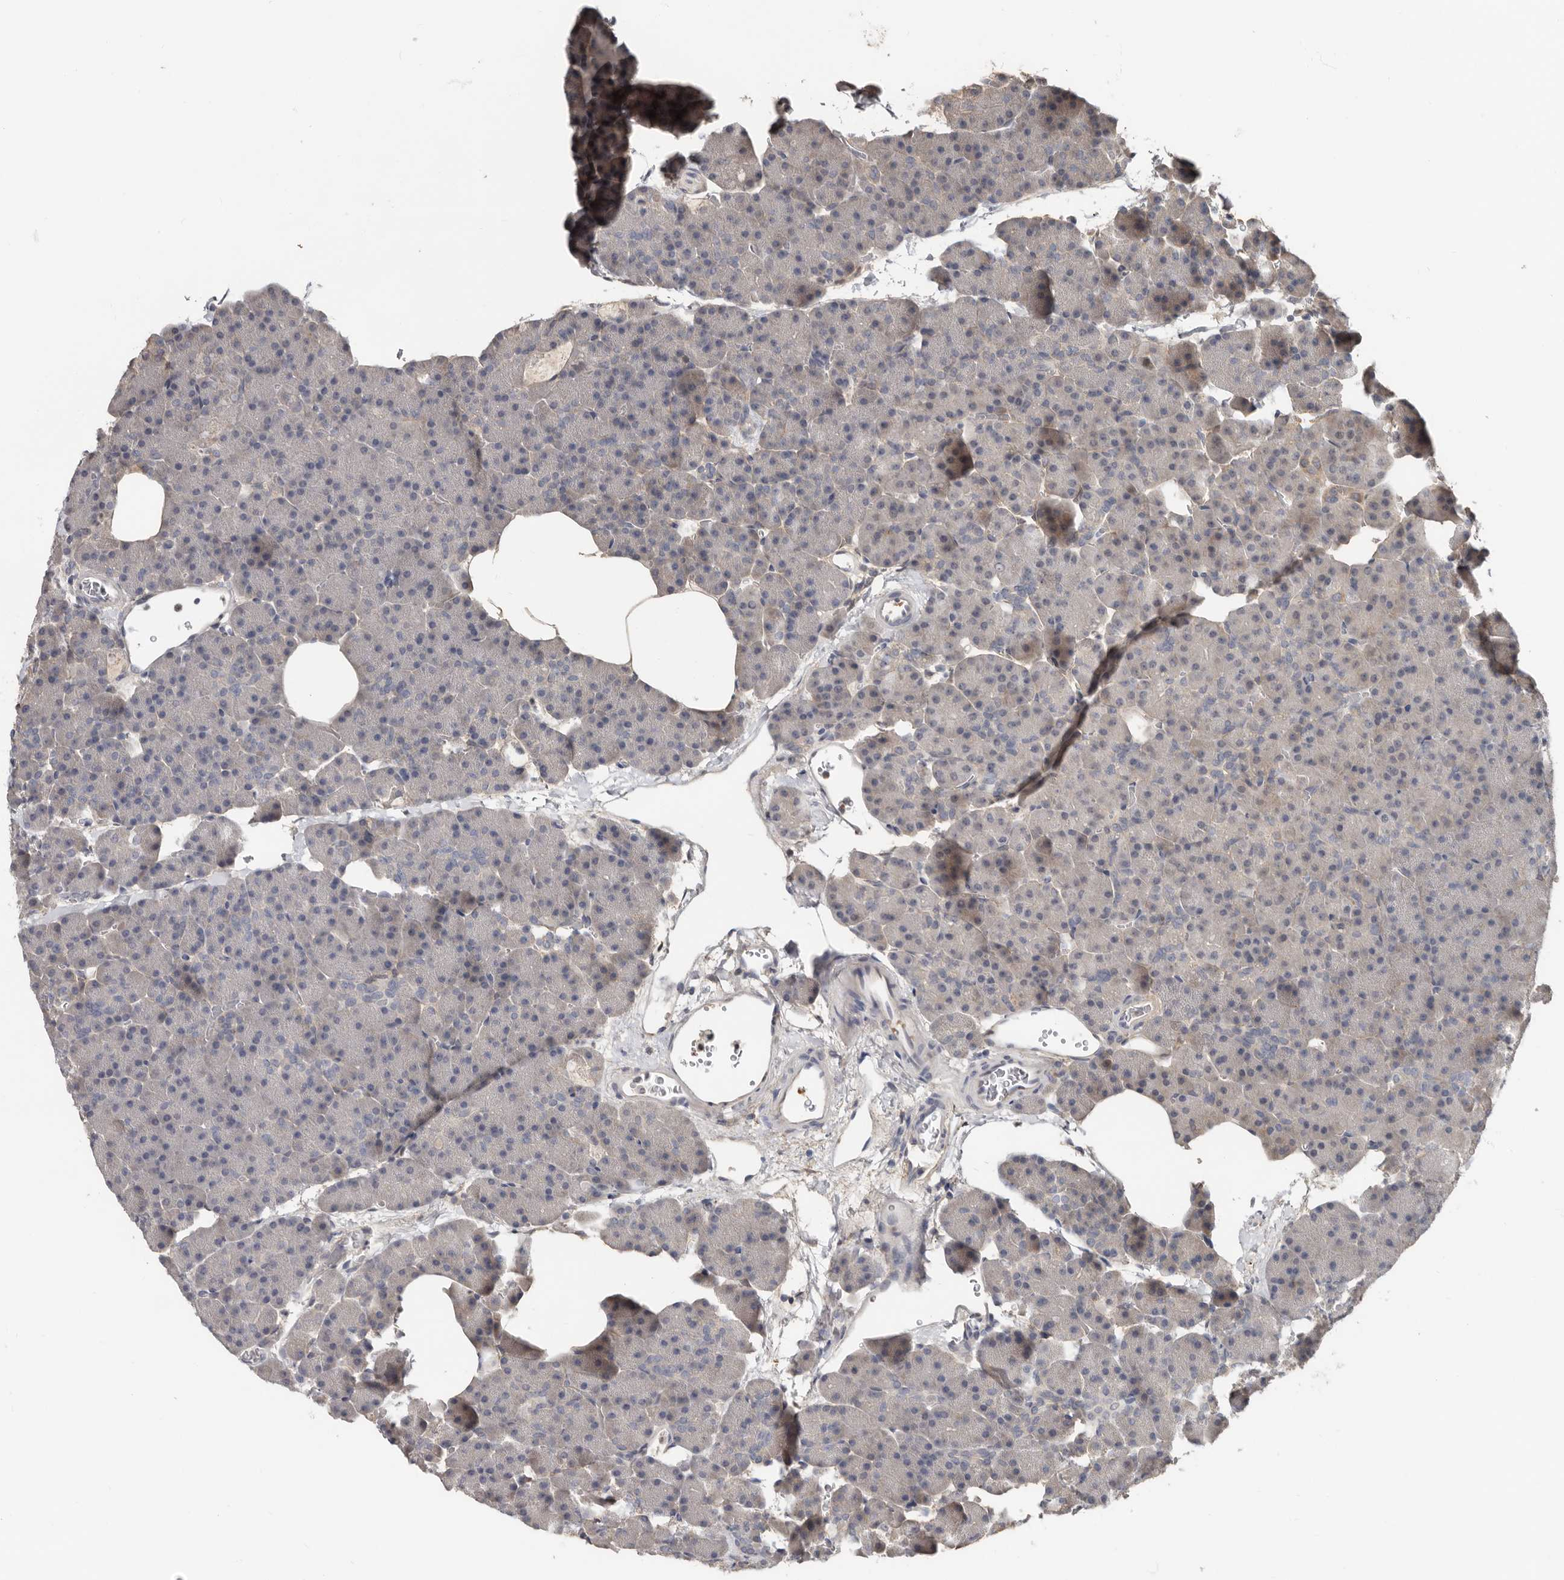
{"staining": {"intensity": "weak", "quantity": "<25%", "location": "cytoplasmic/membranous"}, "tissue": "pancreas", "cell_type": "Exocrine glandular cells", "image_type": "normal", "snomed": [{"axis": "morphology", "description": "Normal tissue, NOS"}, {"axis": "morphology", "description": "Carcinoid, malignant, NOS"}, {"axis": "topography", "description": "Pancreas"}], "caption": "Immunohistochemistry photomicrograph of benign pancreas: human pancreas stained with DAB demonstrates no significant protein staining in exocrine glandular cells. The staining is performed using DAB brown chromogen with nuclei counter-stained in using hematoxylin.", "gene": "LRGUK", "patient": {"sex": "female", "age": 35}}